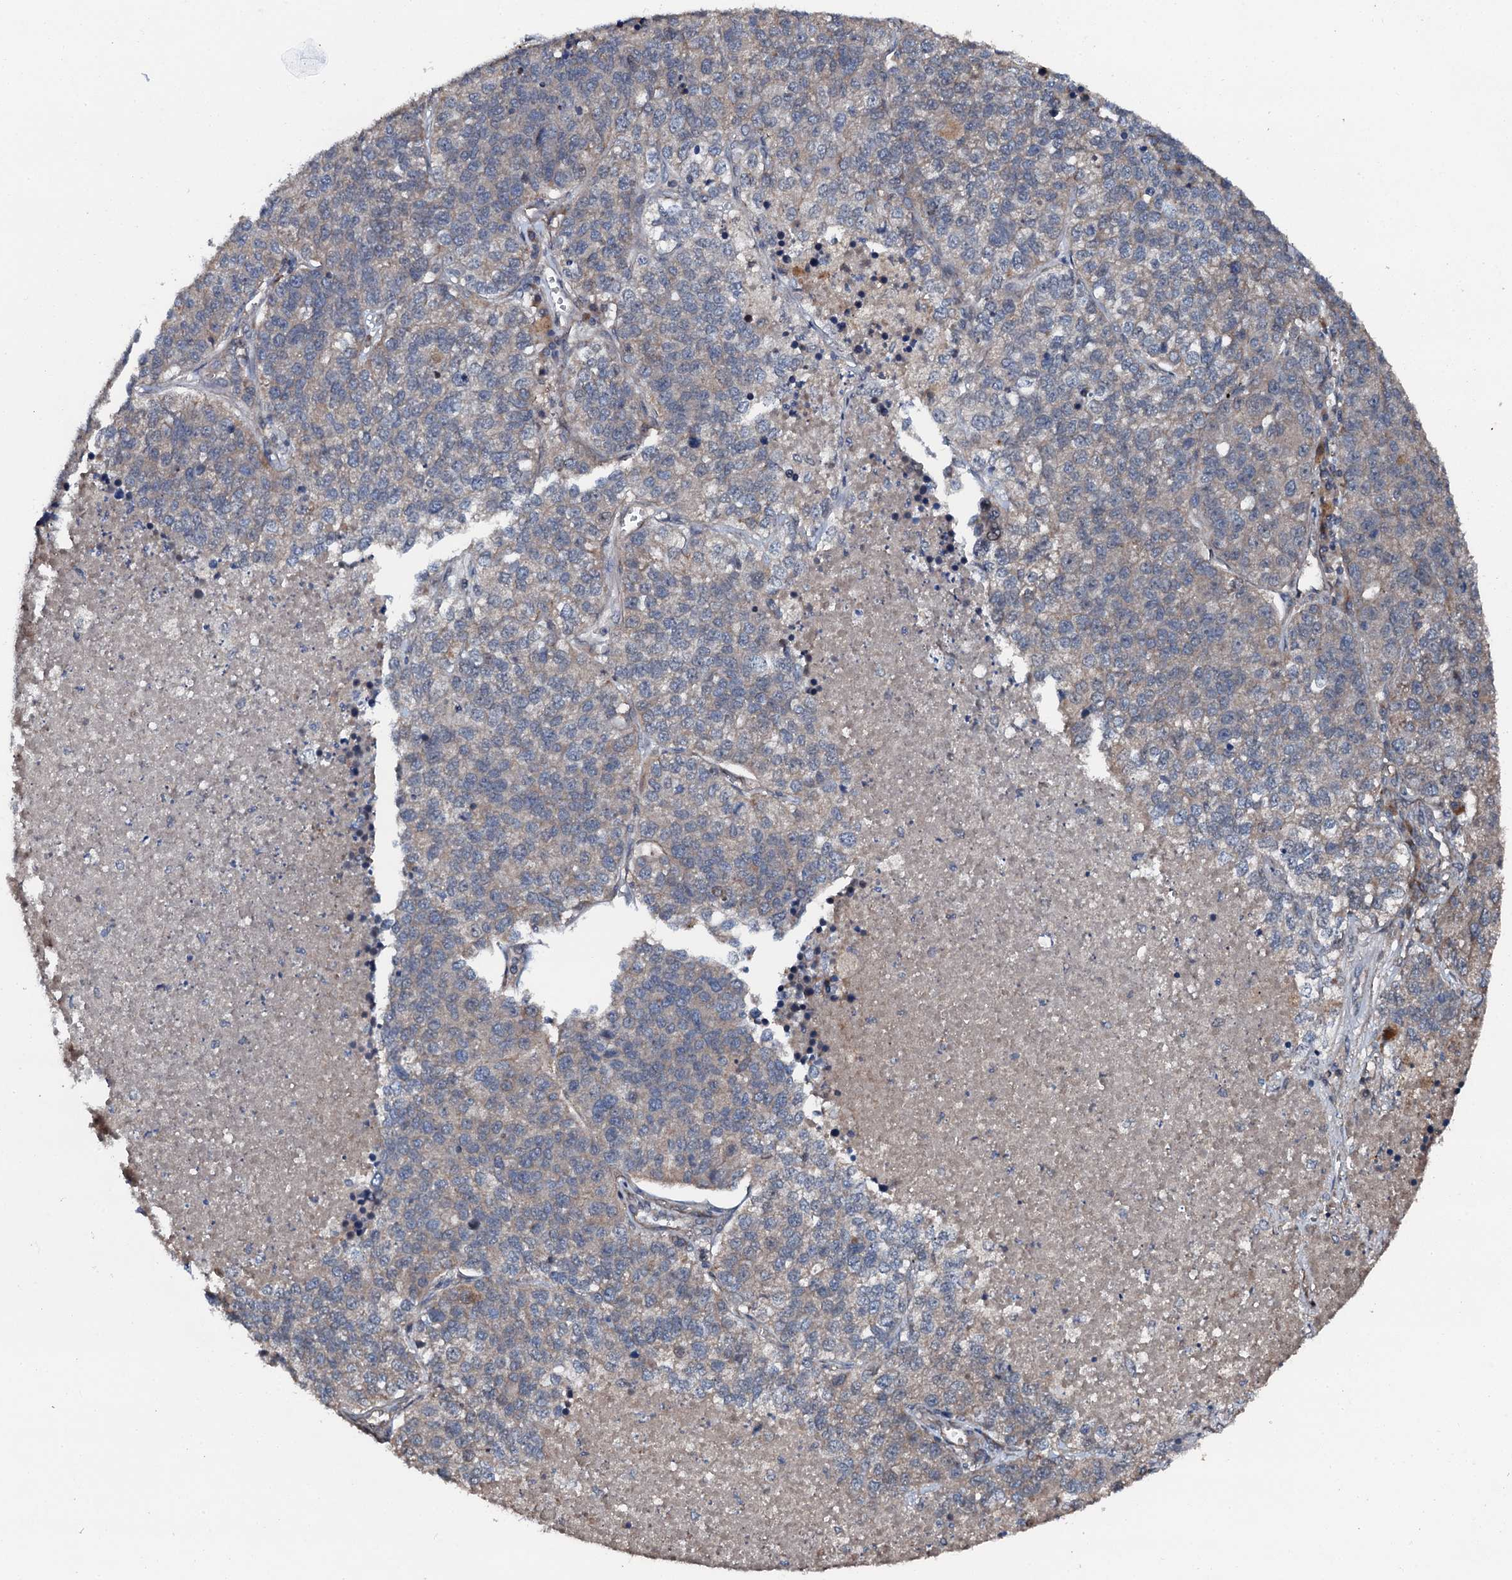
{"staining": {"intensity": "negative", "quantity": "none", "location": "none"}, "tissue": "lung cancer", "cell_type": "Tumor cells", "image_type": "cancer", "snomed": [{"axis": "morphology", "description": "Adenocarcinoma, NOS"}, {"axis": "topography", "description": "Lung"}], "caption": "Immunohistochemical staining of human lung cancer demonstrates no significant positivity in tumor cells.", "gene": "FLYWCH1", "patient": {"sex": "male", "age": 49}}